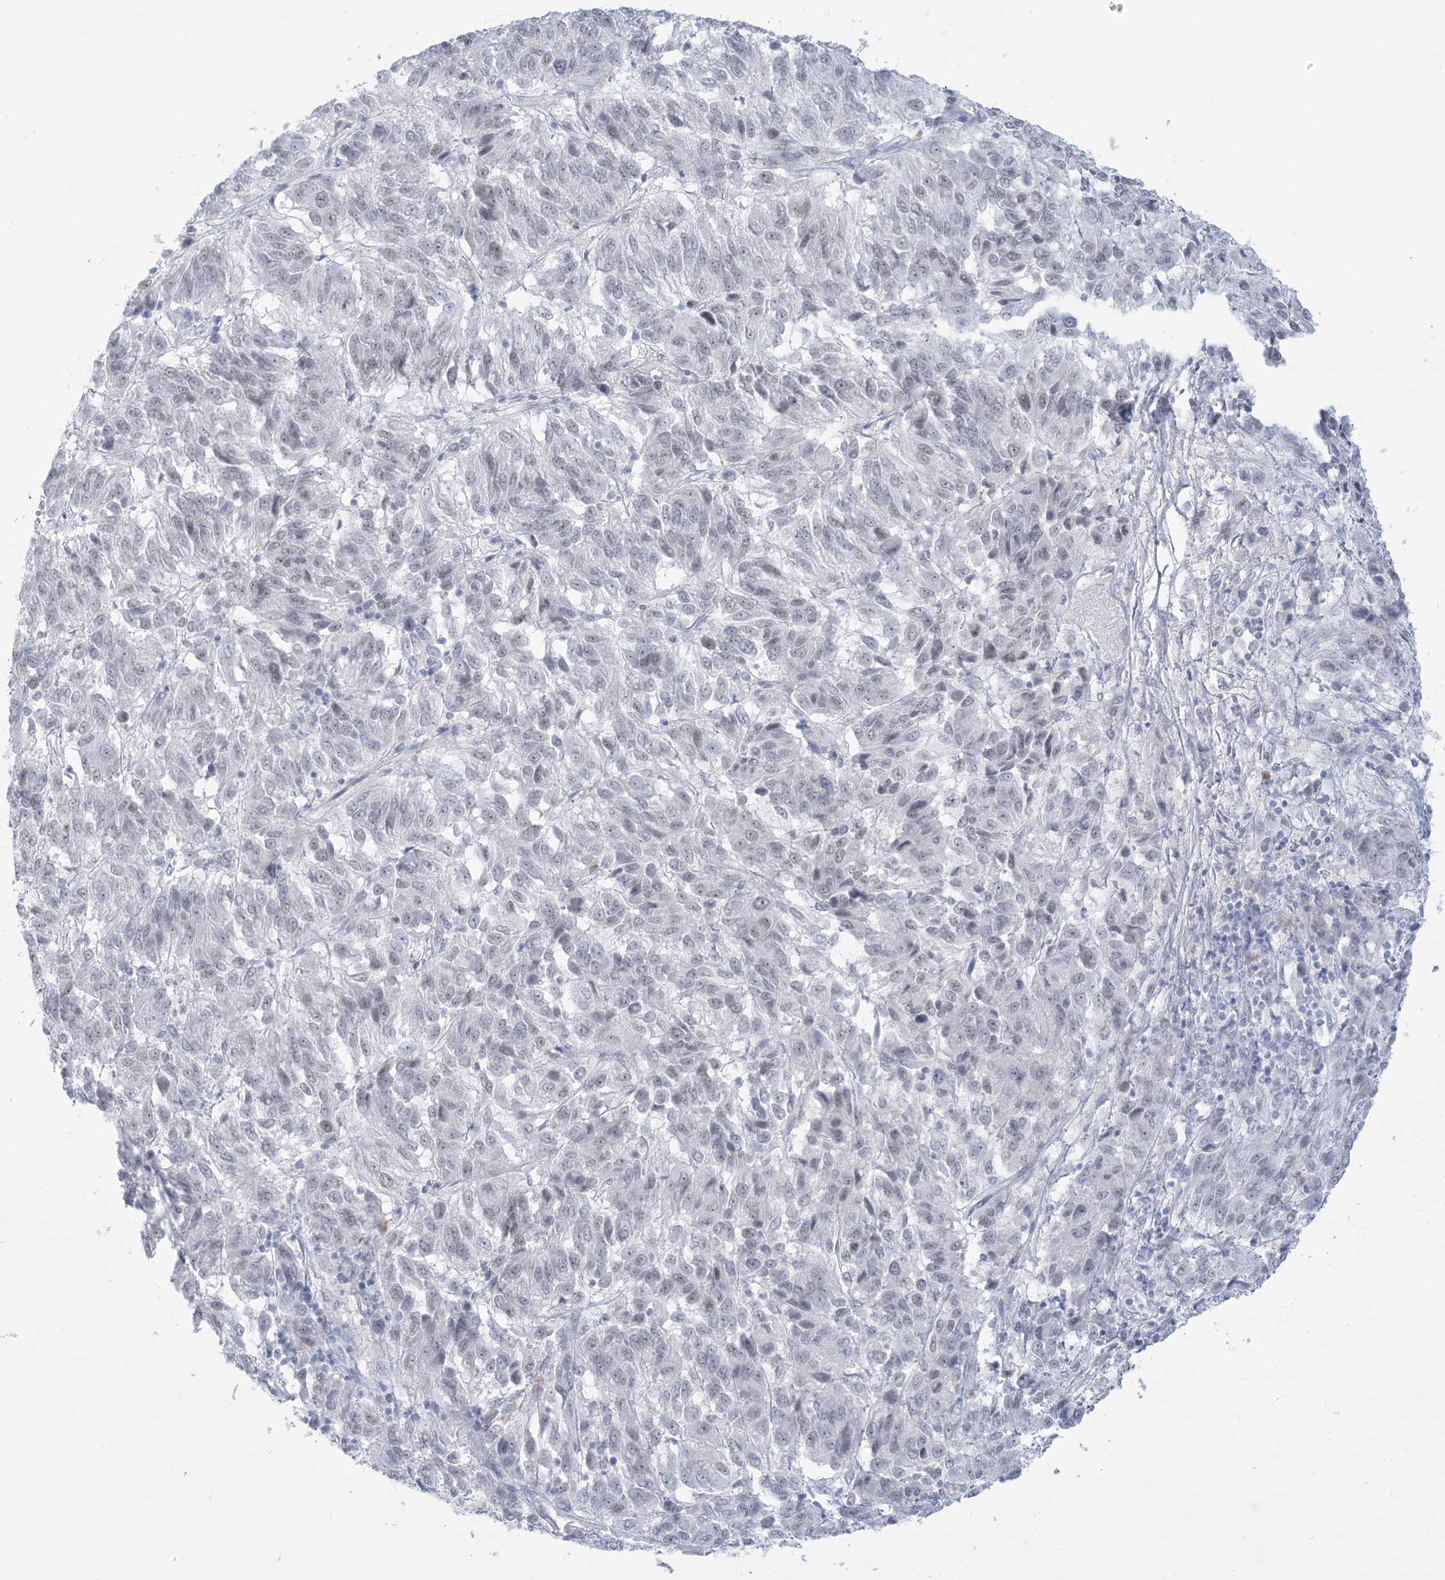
{"staining": {"intensity": "negative", "quantity": "none", "location": "none"}, "tissue": "melanoma", "cell_type": "Tumor cells", "image_type": "cancer", "snomed": [{"axis": "morphology", "description": "Malignant melanoma, Metastatic site"}, {"axis": "topography", "description": "Lung"}], "caption": "A photomicrograph of malignant melanoma (metastatic site) stained for a protein reveals no brown staining in tumor cells.", "gene": "HOMEZ", "patient": {"sex": "male", "age": 64}}